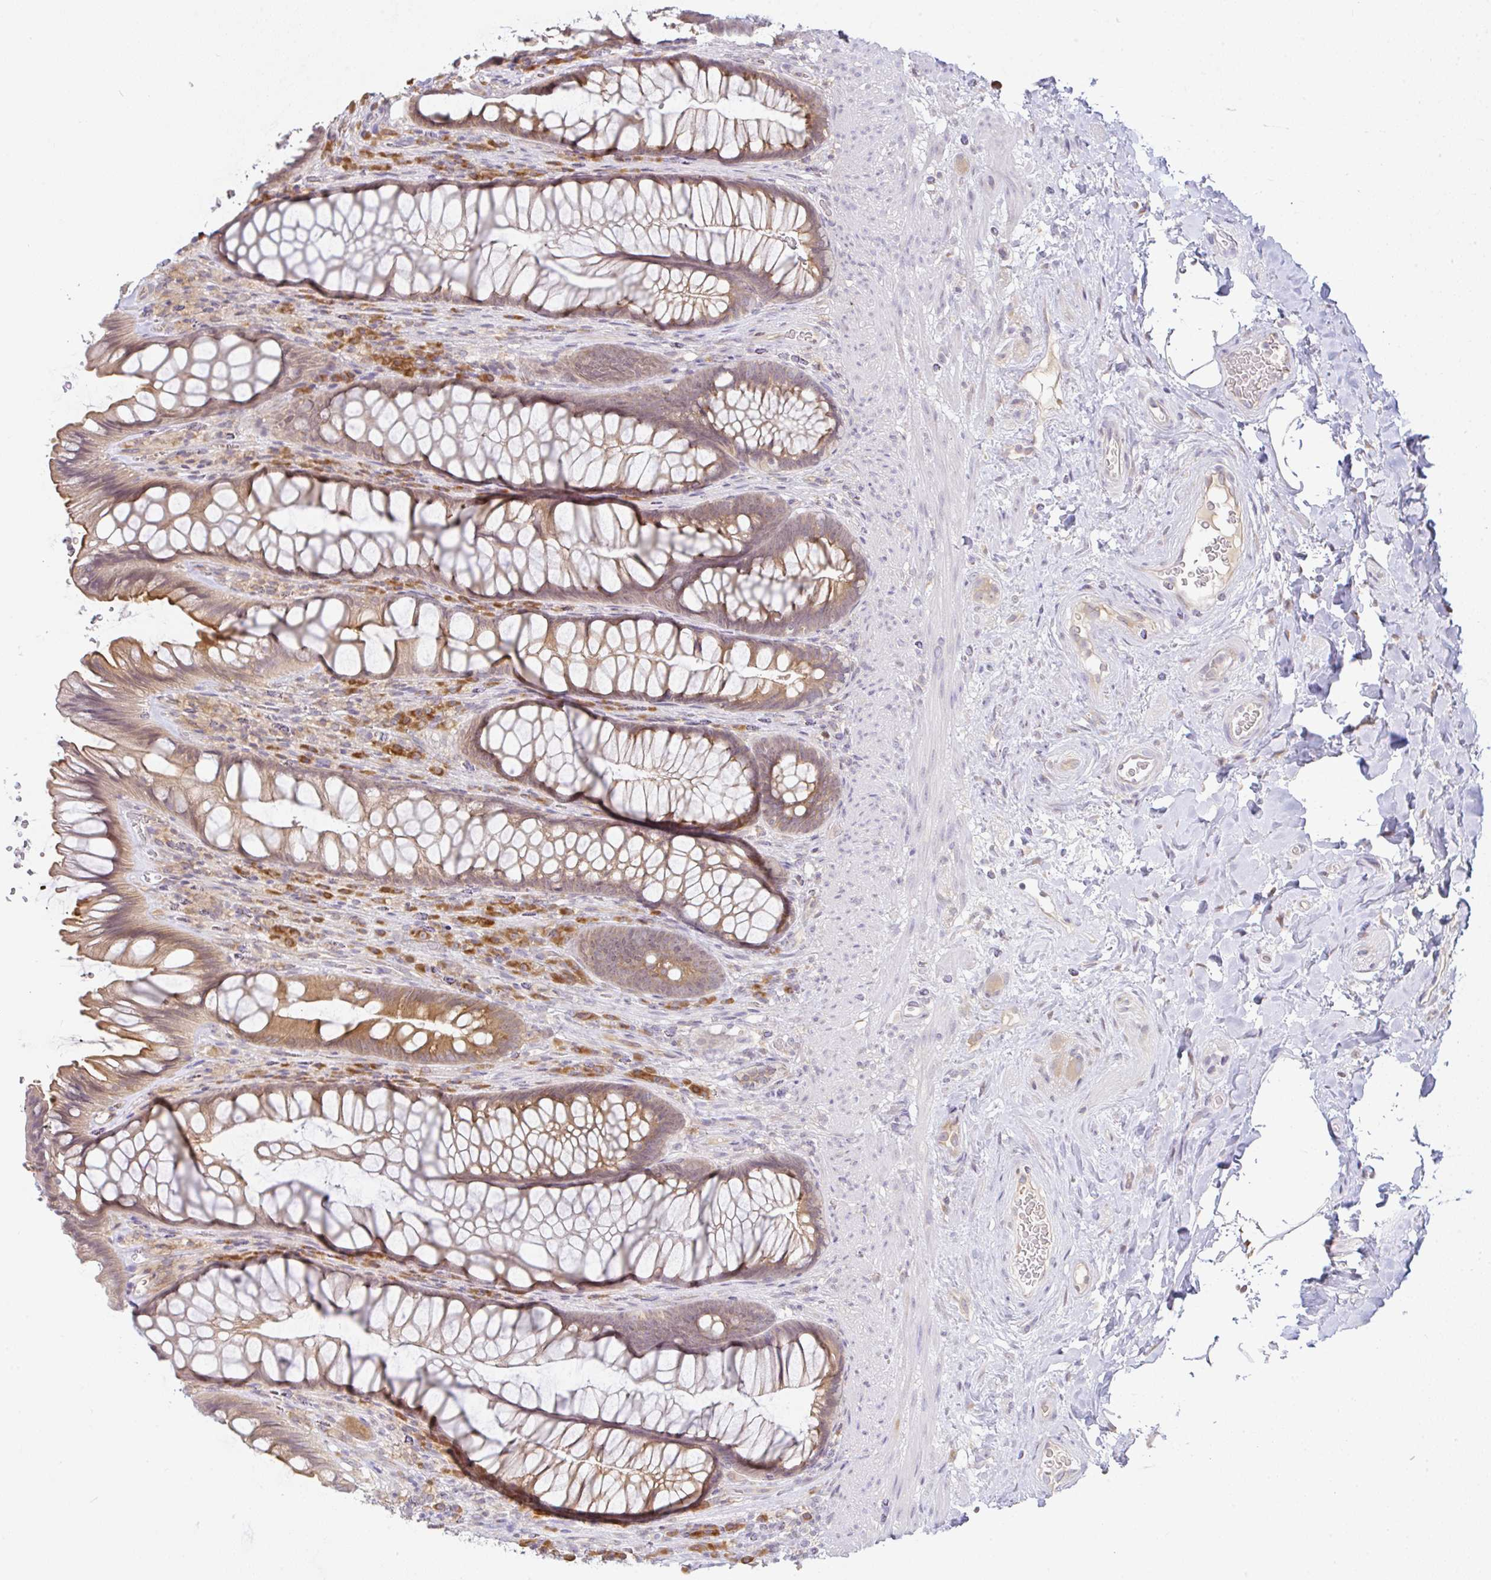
{"staining": {"intensity": "moderate", "quantity": "25%-75%", "location": "cytoplasmic/membranous"}, "tissue": "rectum", "cell_type": "Glandular cells", "image_type": "normal", "snomed": [{"axis": "morphology", "description": "Normal tissue, NOS"}, {"axis": "topography", "description": "Rectum"}], "caption": "High-power microscopy captured an immunohistochemistry histopathology image of unremarkable rectum, revealing moderate cytoplasmic/membranous expression in approximately 25%-75% of glandular cells. Using DAB (3,3'-diaminobenzidine) (brown) and hematoxylin (blue) stains, captured at high magnification using brightfield microscopy.", "gene": "DERL2", "patient": {"sex": "male", "age": 53}}